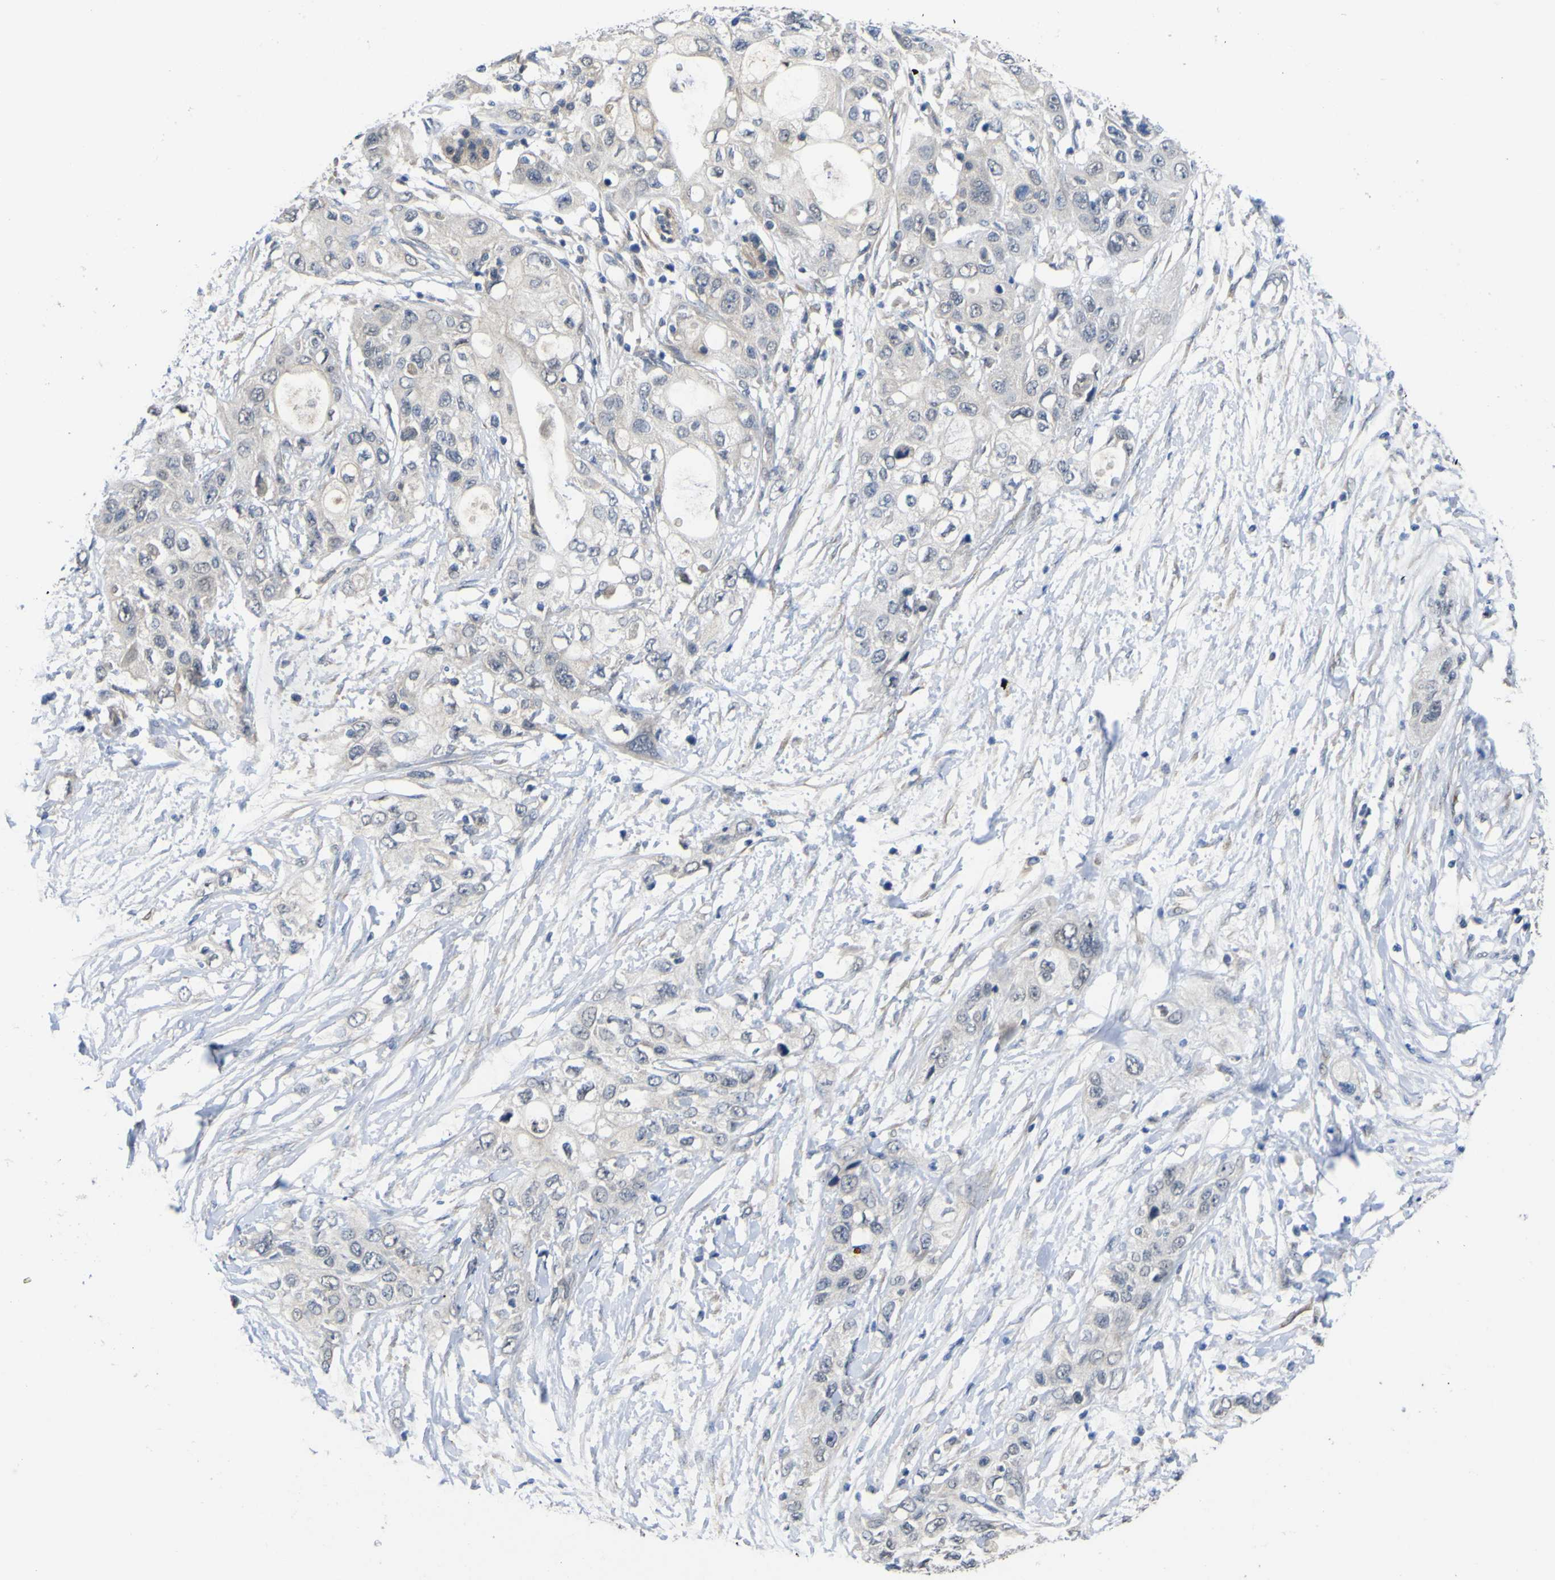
{"staining": {"intensity": "negative", "quantity": "none", "location": "none"}, "tissue": "pancreatic cancer", "cell_type": "Tumor cells", "image_type": "cancer", "snomed": [{"axis": "morphology", "description": "Adenocarcinoma, NOS"}, {"axis": "topography", "description": "Pancreas"}], "caption": "Immunohistochemical staining of pancreatic cancer (adenocarcinoma) shows no significant staining in tumor cells.", "gene": "TNFRSF11A", "patient": {"sex": "female", "age": 70}}